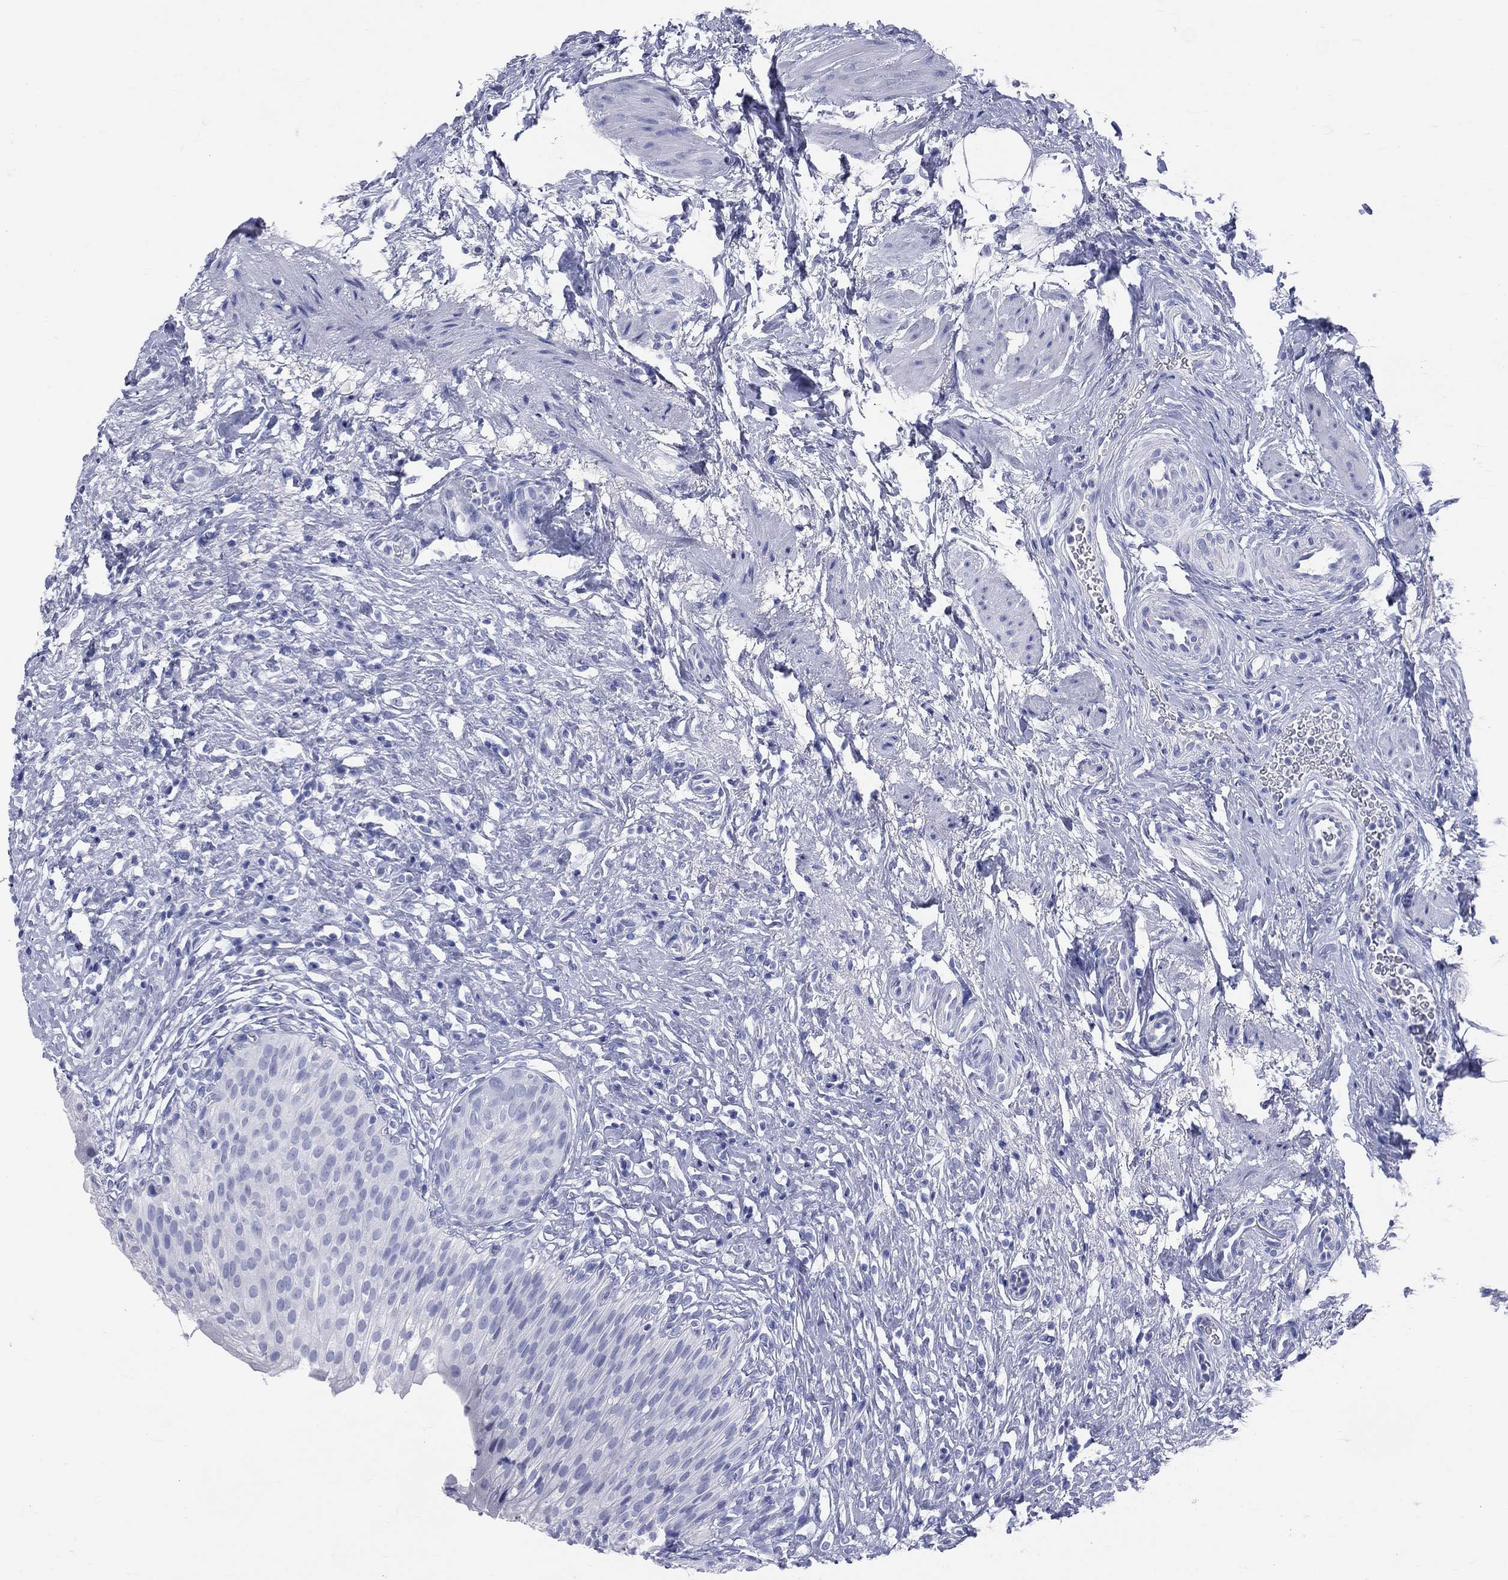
{"staining": {"intensity": "negative", "quantity": "none", "location": "none"}, "tissue": "urinary bladder", "cell_type": "Urothelial cells", "image_type": "normal", "snomed": [{"axis": "morphology", "description": "Normal tissue, NOS"}, {"axis": "topography", "description": "Urinary bladder"}], "caption": "Urothelial cells show no significant staining in normal urinary bladder. The staining was performed using DAB to visualize the protein expression in brown, while the nuclei were stained in blue with hematoxylin (Magnification: 20x).", "gene": "CYLC1", "patient": {"sex": "male", "age": 46}}